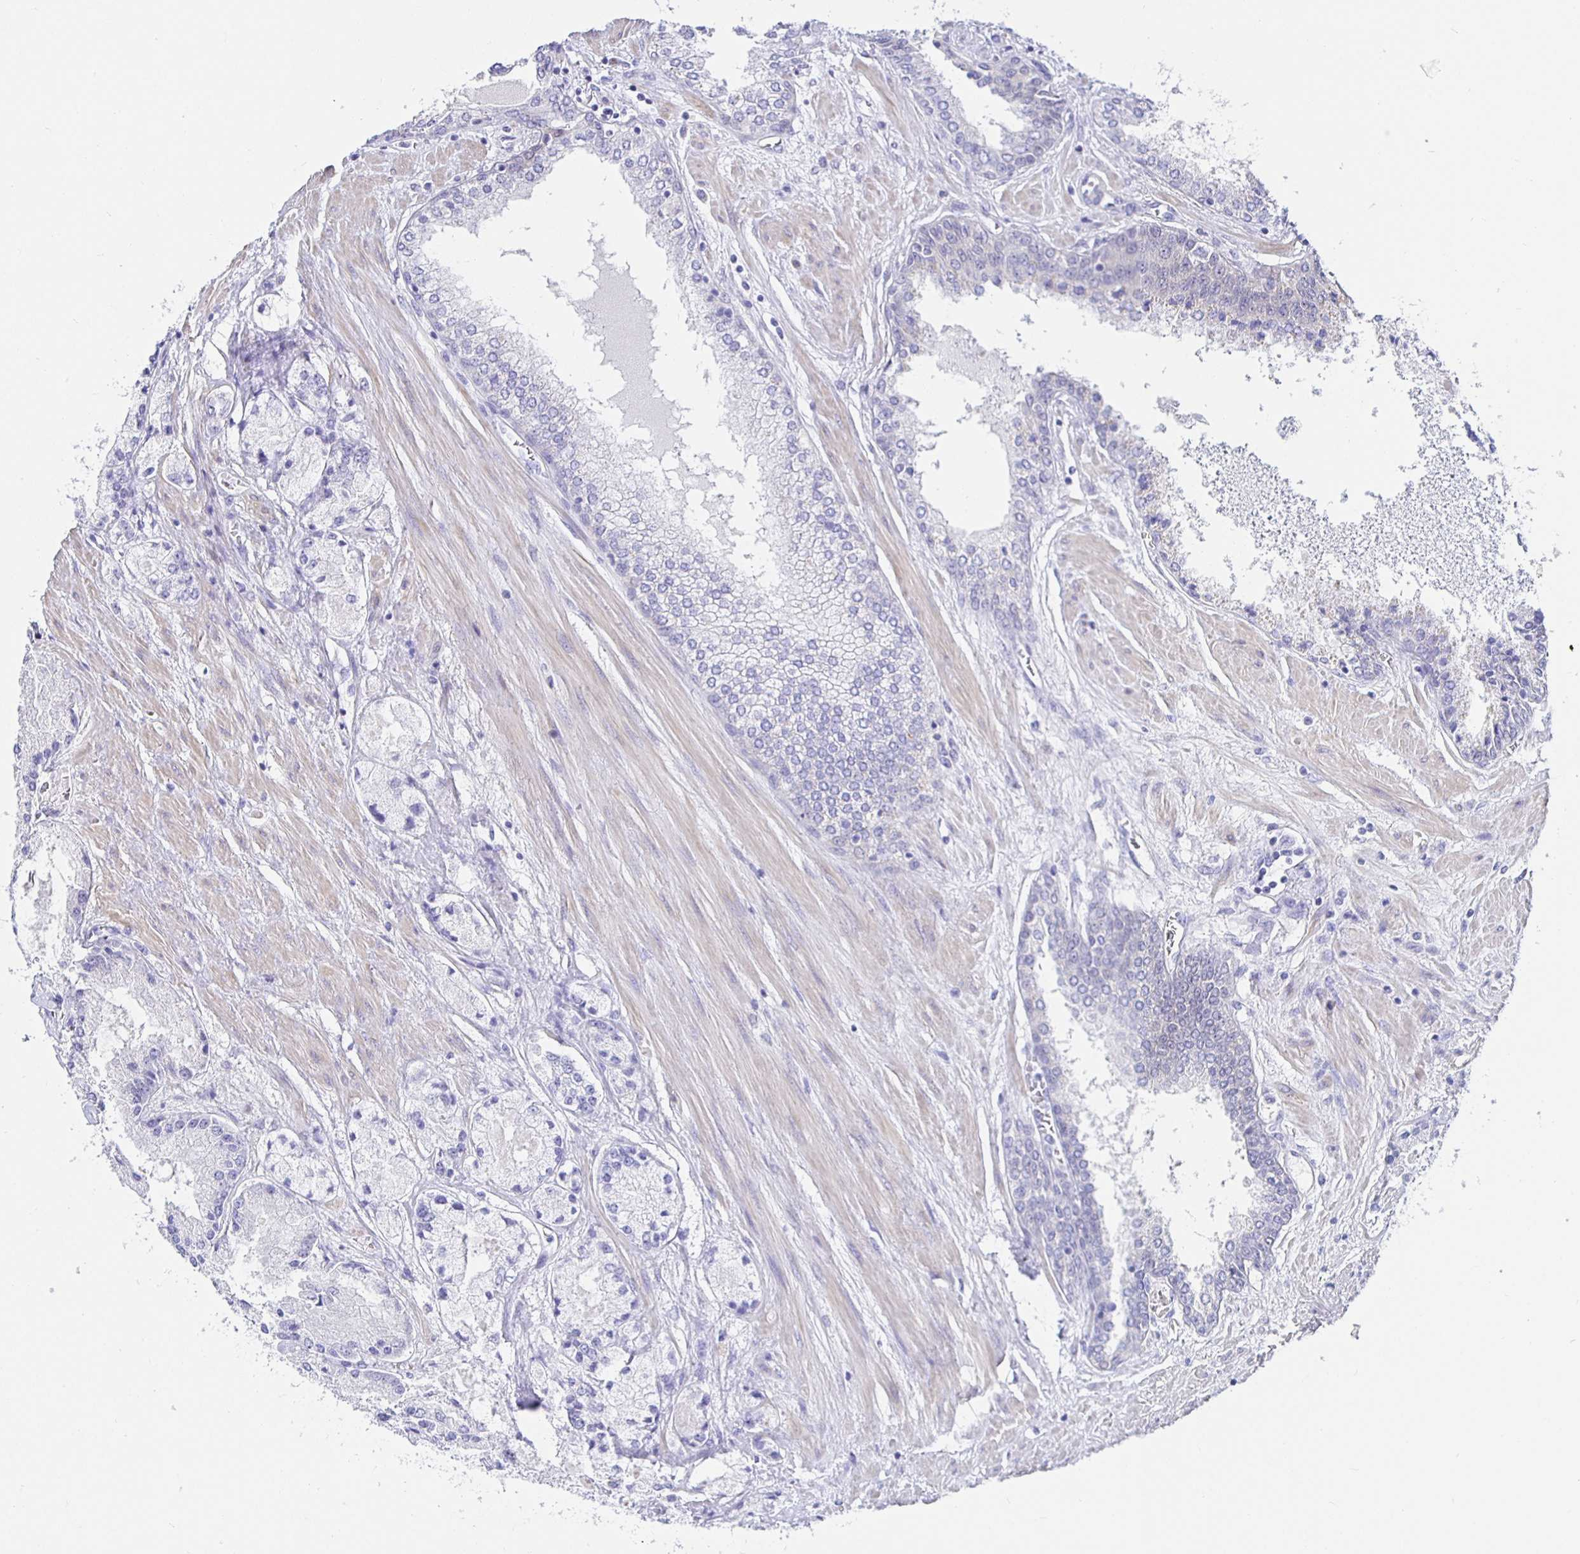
{"staining": {"intensity": "negative", "quantity": "none", "location": "none"}, "tissue": "prostate cancer", "cell_type": "Tumor cells", "image_type": "cancer", "snomed": [{"axis": "morphology", "description": "Adenocarcinoma, High grade"}, {"axis": "topography", "description": "Prostate"}], "caption": "Immunohistochemistry (IHC) of adenocarcinoma (high-grade) (prostate) demonstrates no staining in tumor cells. Brightfield microscopy of immunohistochemistry (IHC) stained with DAB (brown) and hematoxylin (blue), captured at high magnification.", "gene": "HSPA4L", "patient": {"sex": "male", "age": 67}}